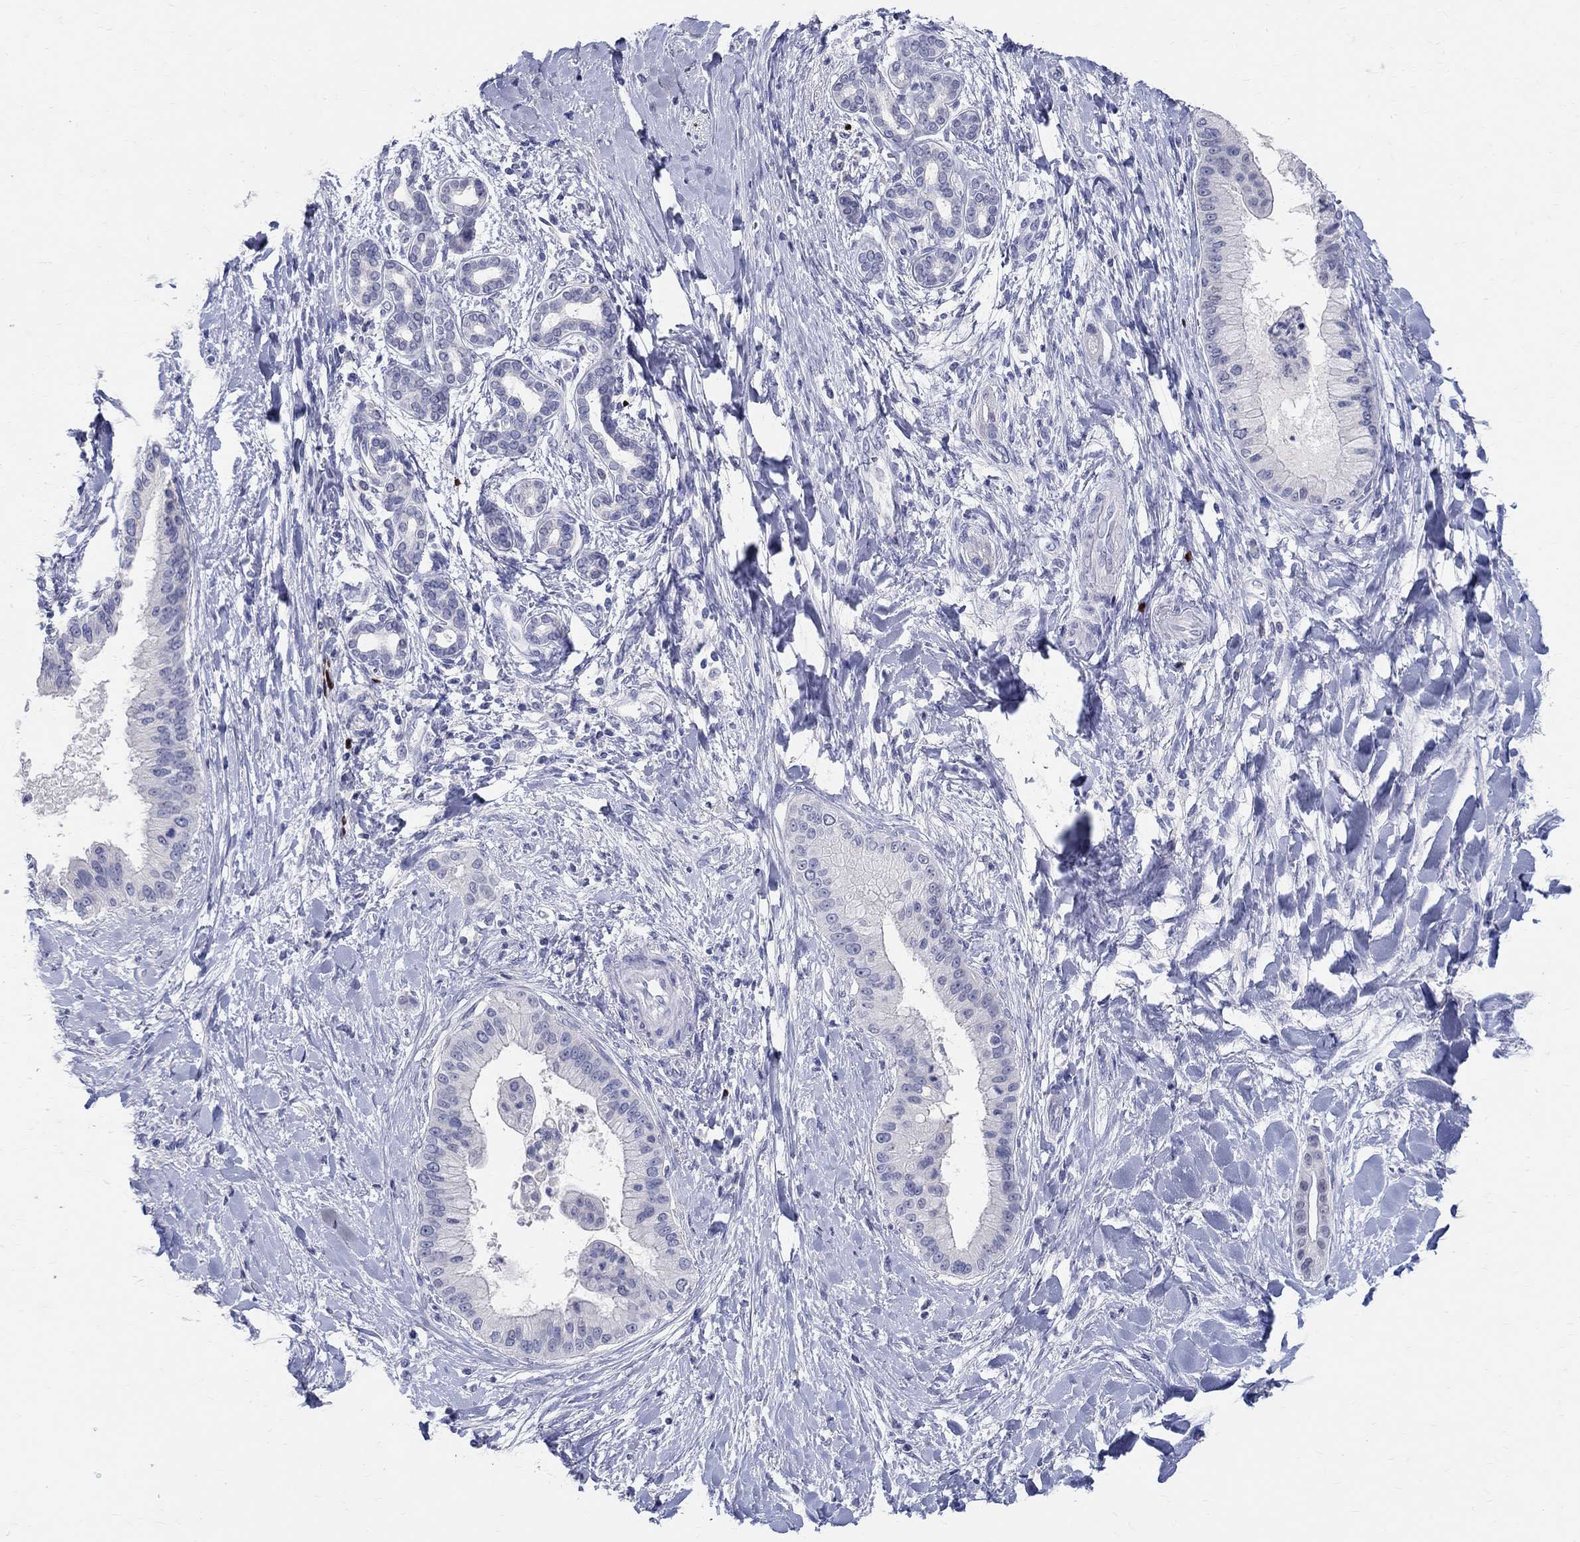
{"staining": {"intensity": "weak", "quantity": "<25%", "location": "nuclear"}, "tissue": "liver cancer", "cell_type": "Tumor cells", "image_type": "cancer", "snomed": [{"axis": "morphology", "description": "Cholangiocarcinoma"}, {"axis": "topography", "description": "Liver"}], "caption": "The immunohistochemistry (IHC) image has no significant positivity in tumor cells of liver cancer tissue.", "gene": "SOX2", "patient": {"sex": "female", "age": 54}}